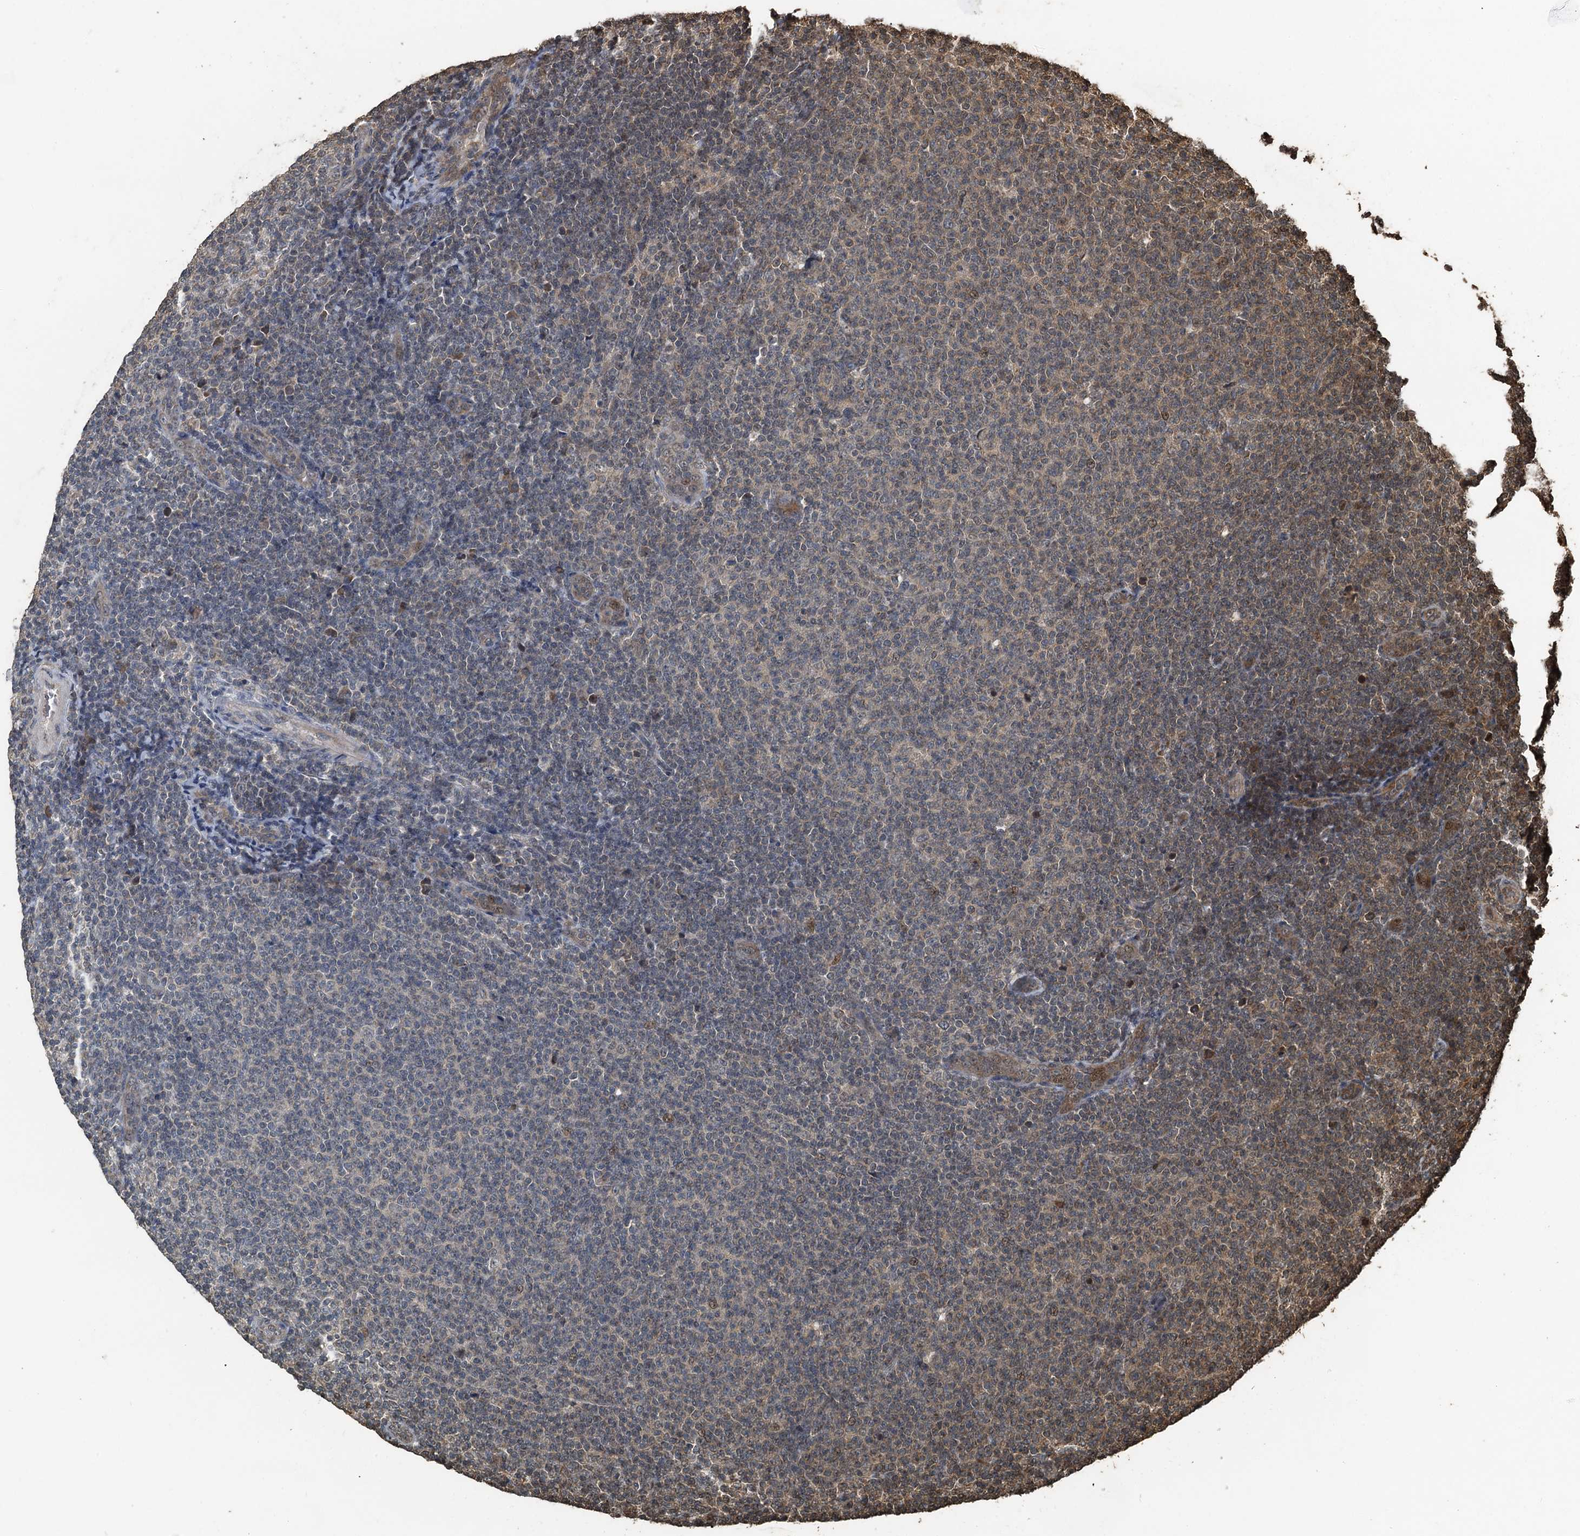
{"staining": {"intensity": "weak", "quantity": "<25%", "location": "cytoplasmic/membranous"}, "tissue": "lymphoma", "cell_type": "Tumor cells", "image_type": "cancer", "snomed": [{"axis": "morphology", "description": "Malignant lymphoma, non-Hodgkin's type, Low grade"}, {"axis": "topography", "description": "Lymph node"}], "caption": "Photomicrograph shows no significant protein staining in tumor cells of lymphoma. (Stains: DAB (3,3'-diaminobenzidine) immunohistochemistry (IHC) with hematoxylin counter stain, Microscopy: brightfield microscopy at high magnification).", "gene": "PIGN", "patient": {"sex": "male", "age": 66}}